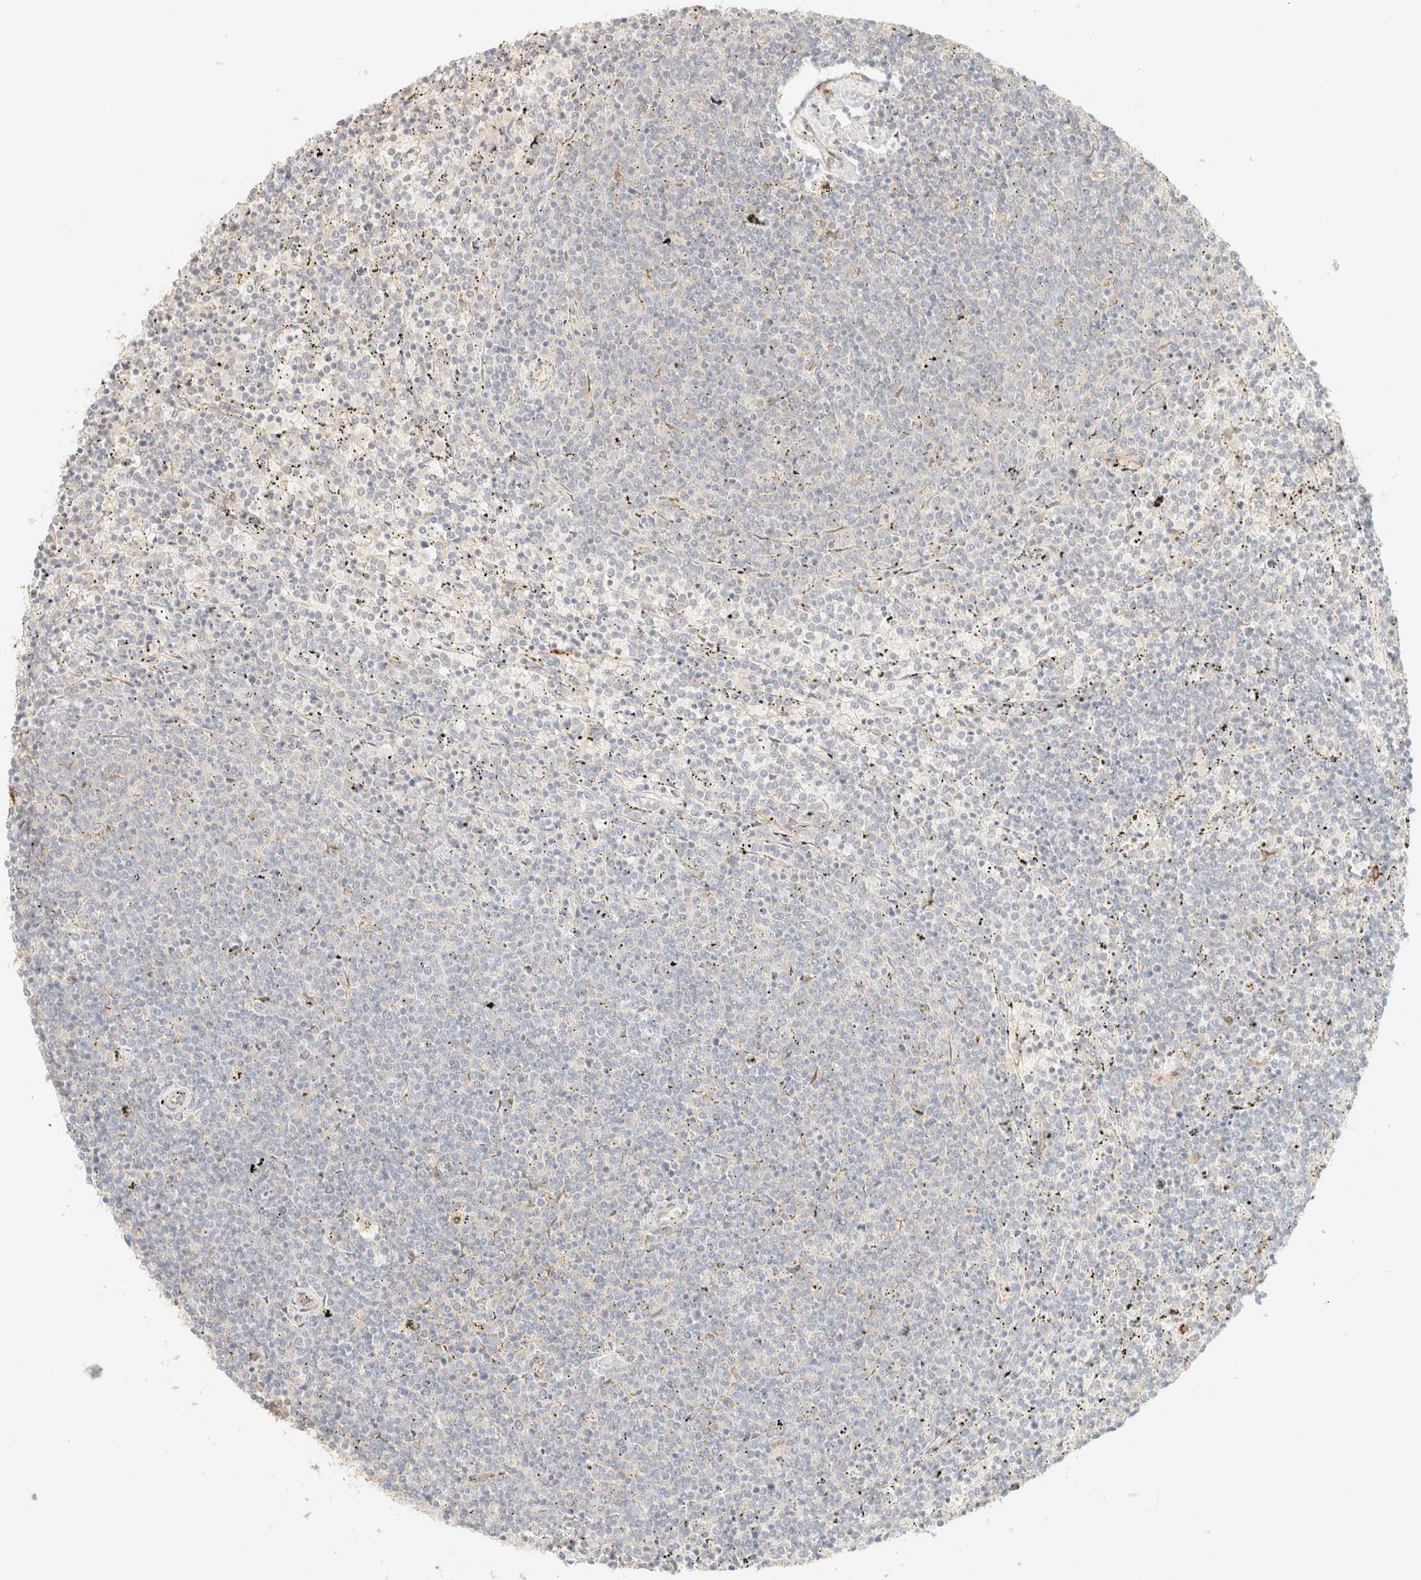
{"staining": {"intensity": "negative", "quantity": "none", "location": "none"}, "tissue": "lymphoma", "cell_type": "Tumor cells", "image_type": "cancer", "snomed": [{"axis": "morphology", "description": "Malignant lymphoma, non-Hodgkin's type, Low grade"}, {"axis": "topography", "description": "Spleen"}], "caption": "Tumor cells show no significant protein positivity in lymphoma. (Immunohistochemistry (ihc), brightfield microscopy, high magnification).", "gene": "SPARCL1", "patient": {"sex": "female", "age": 50}}